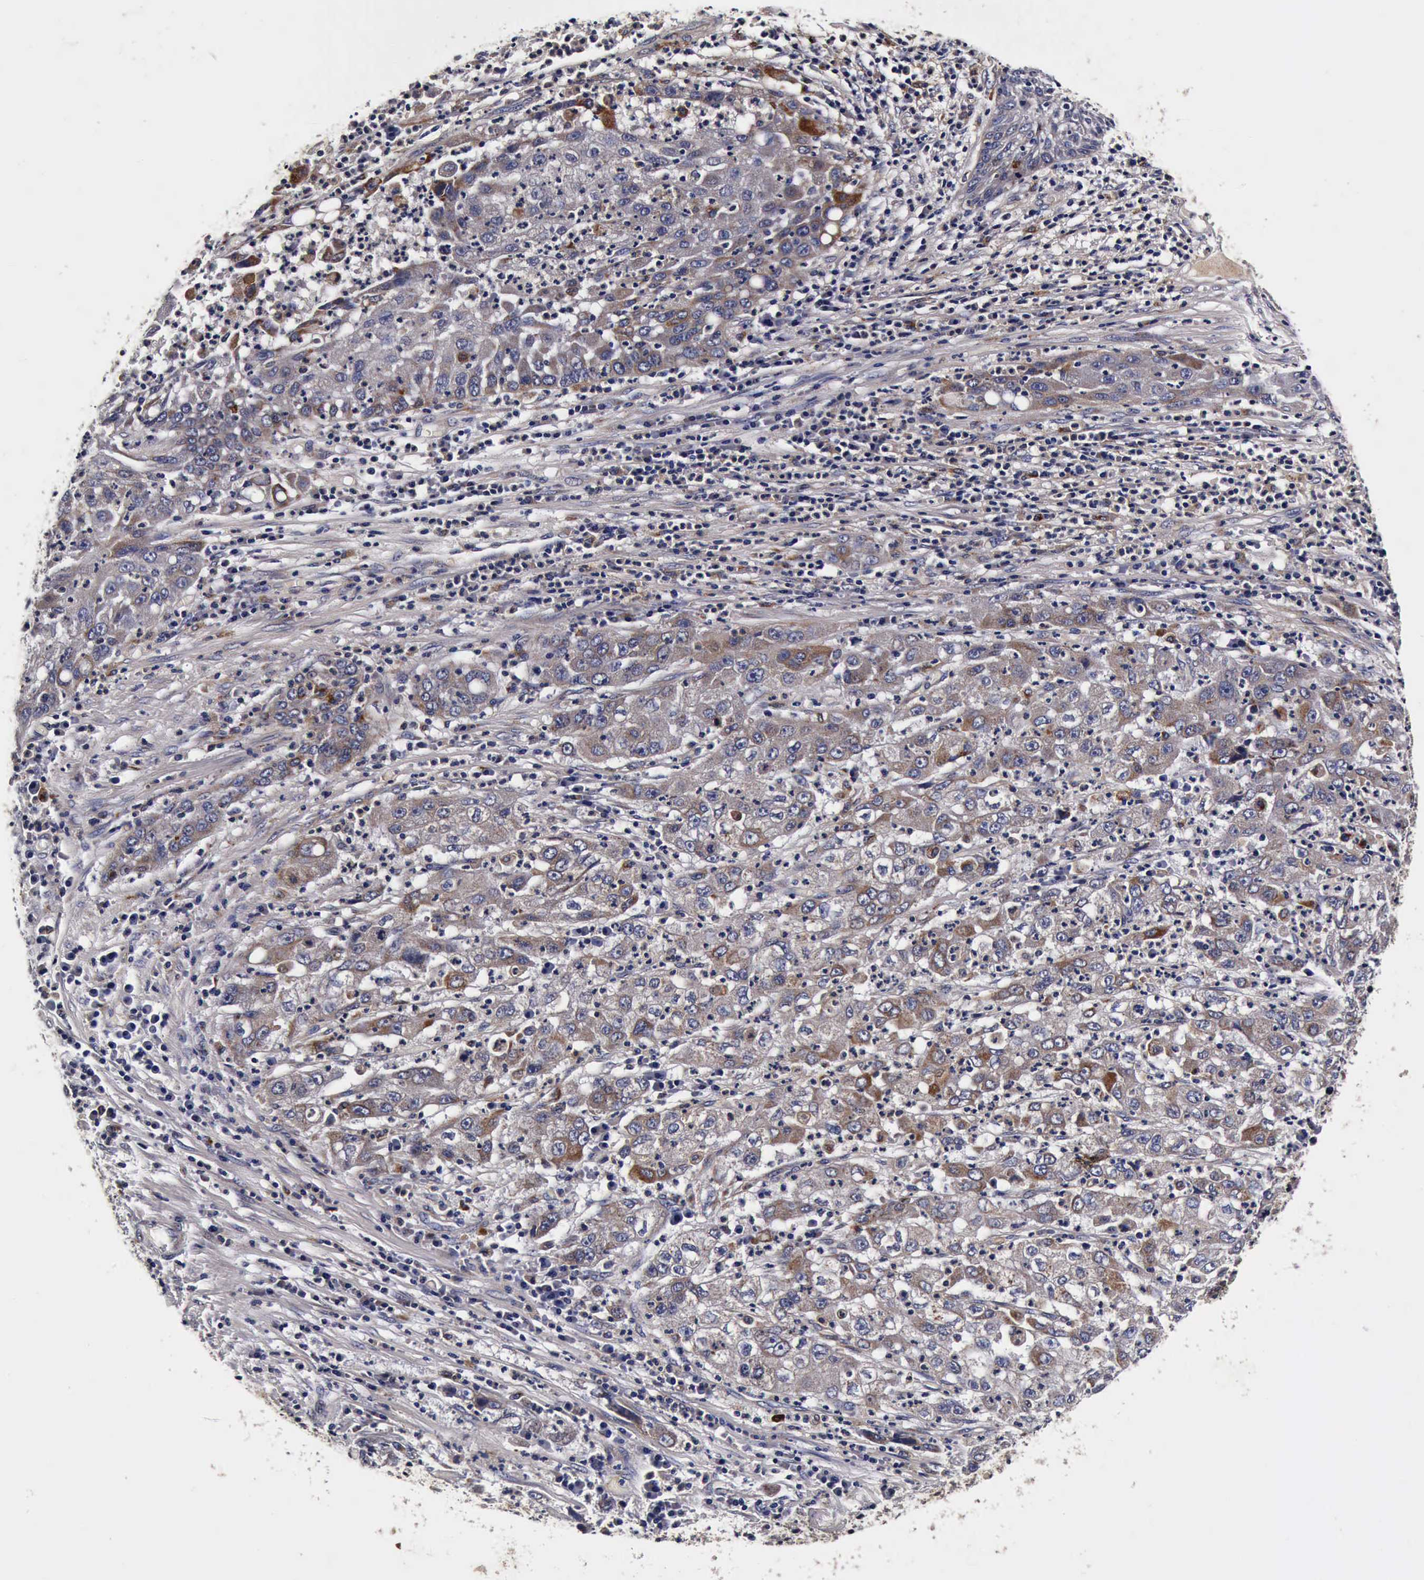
{"staining": {"intensity": "weak", "quantity": "25%-75%", "location": "cytoplasmic/membranous"}, "tissue": "cervical cancer", "cell_type": "Tumor cells", "image_type": "cancer", "snomed": [{"axis": "morphology", "description": "Squamous cell carcinoma, NOS"}, {"axis": "topography", "description": "Cervix"}], "caption": "This is an image of immunohistochemistry (IHC) staining of cervical squamous cell carcinoma, which shows weak staining in the cytoplasmic/membranous of tumor cells.", "gene": "CST3", "patient": {"sex": "female", "age": 36}}